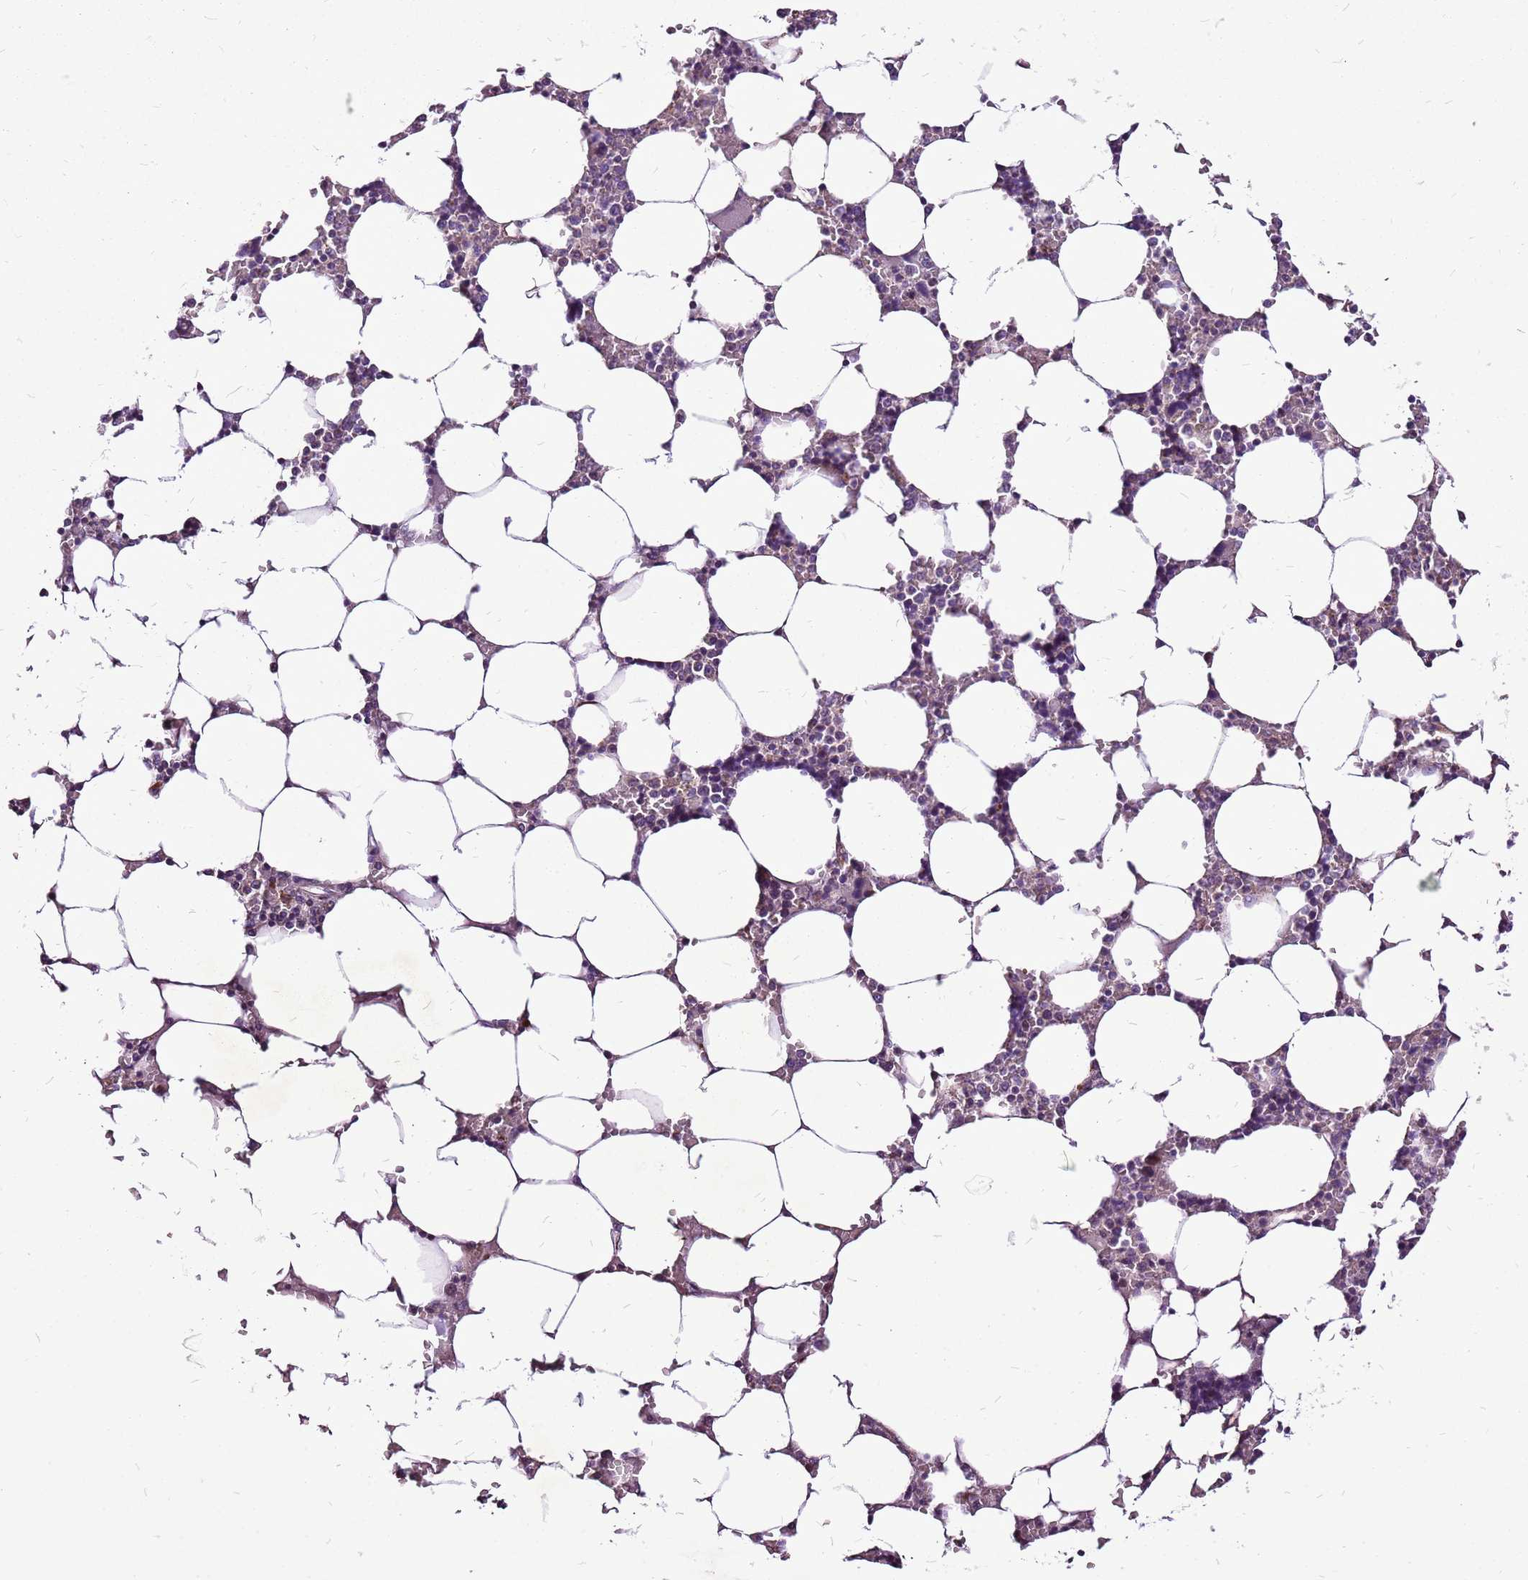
{"staining": {"intensity": "moderate", "quantity": "<25%", "location": "cytoplasmic/membranous"}, "tissue": "bone marrow", "cell_type": "Hematopoietic cells", "image_type": "normal", "snomed": [{"axis": "morphology", "description": "Normal tissue, NOS"}, {"axis": "topography", "description": "Bone marrow"}], "caption": "Hematopoietic cells show moderate cytoplasmic/membranous positivity in about <25% of cells in benign bone marrow.", "gene": "GCDH", "patient": {"sex": "male", "age": 64}}